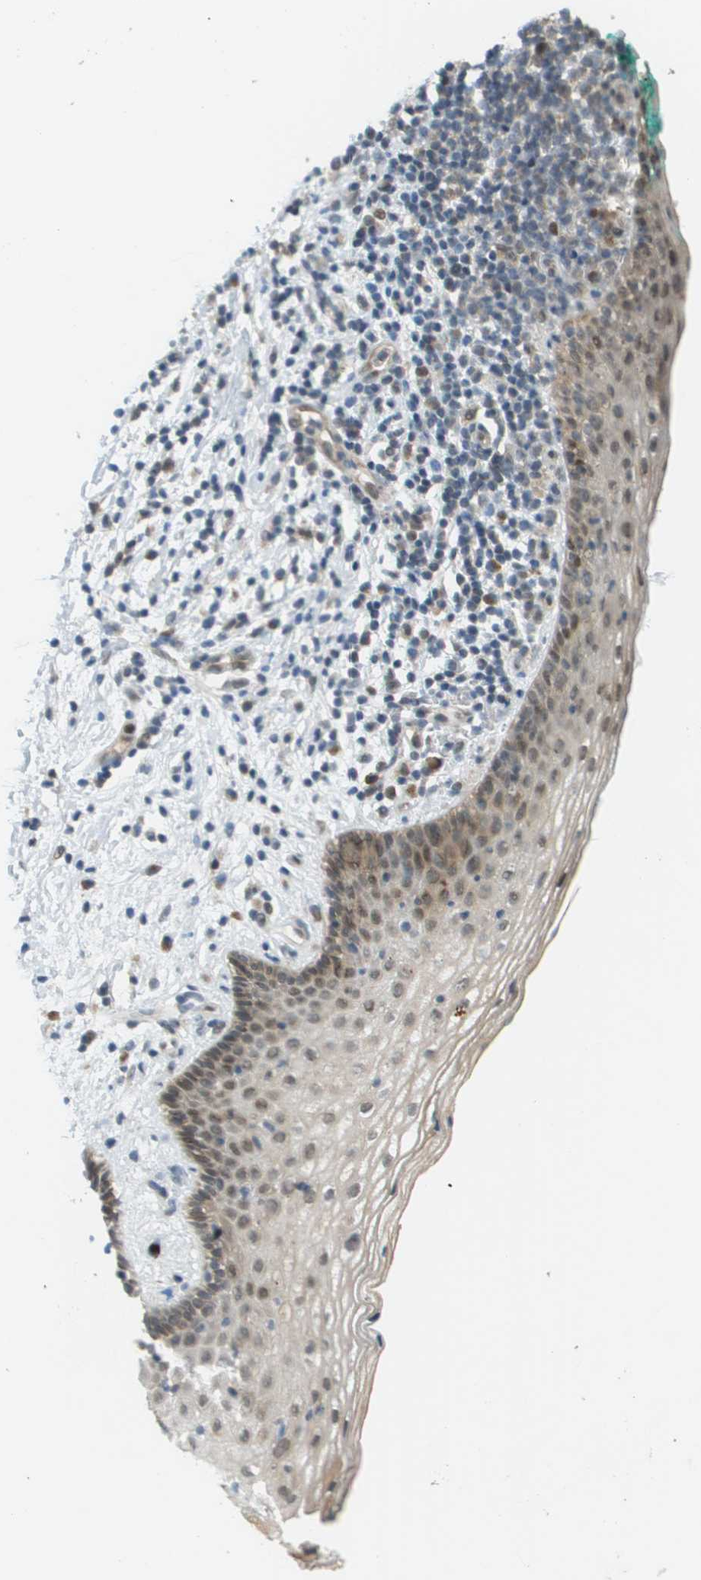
{"staining": {"intensity": "moderate", "quantity": ">75%", "location": "nuclear"}, "tissue": "vagina", "cell_type": "Squamous epithelial cells", "image_type": "normal", "snomed": [{"axis": "morphology", "description": "Normal tissue, NOS"}, {"axis": "topography", "description": "Vagina"}], "caption": "Immunohistochemical staining of unremarkable human vagina reveals medium levels of moderate nuclear staining in approximately >75% of squamous epithelial cells.", "gene": "CACNB4", "patient": {"sex": "female", "age": 44}}